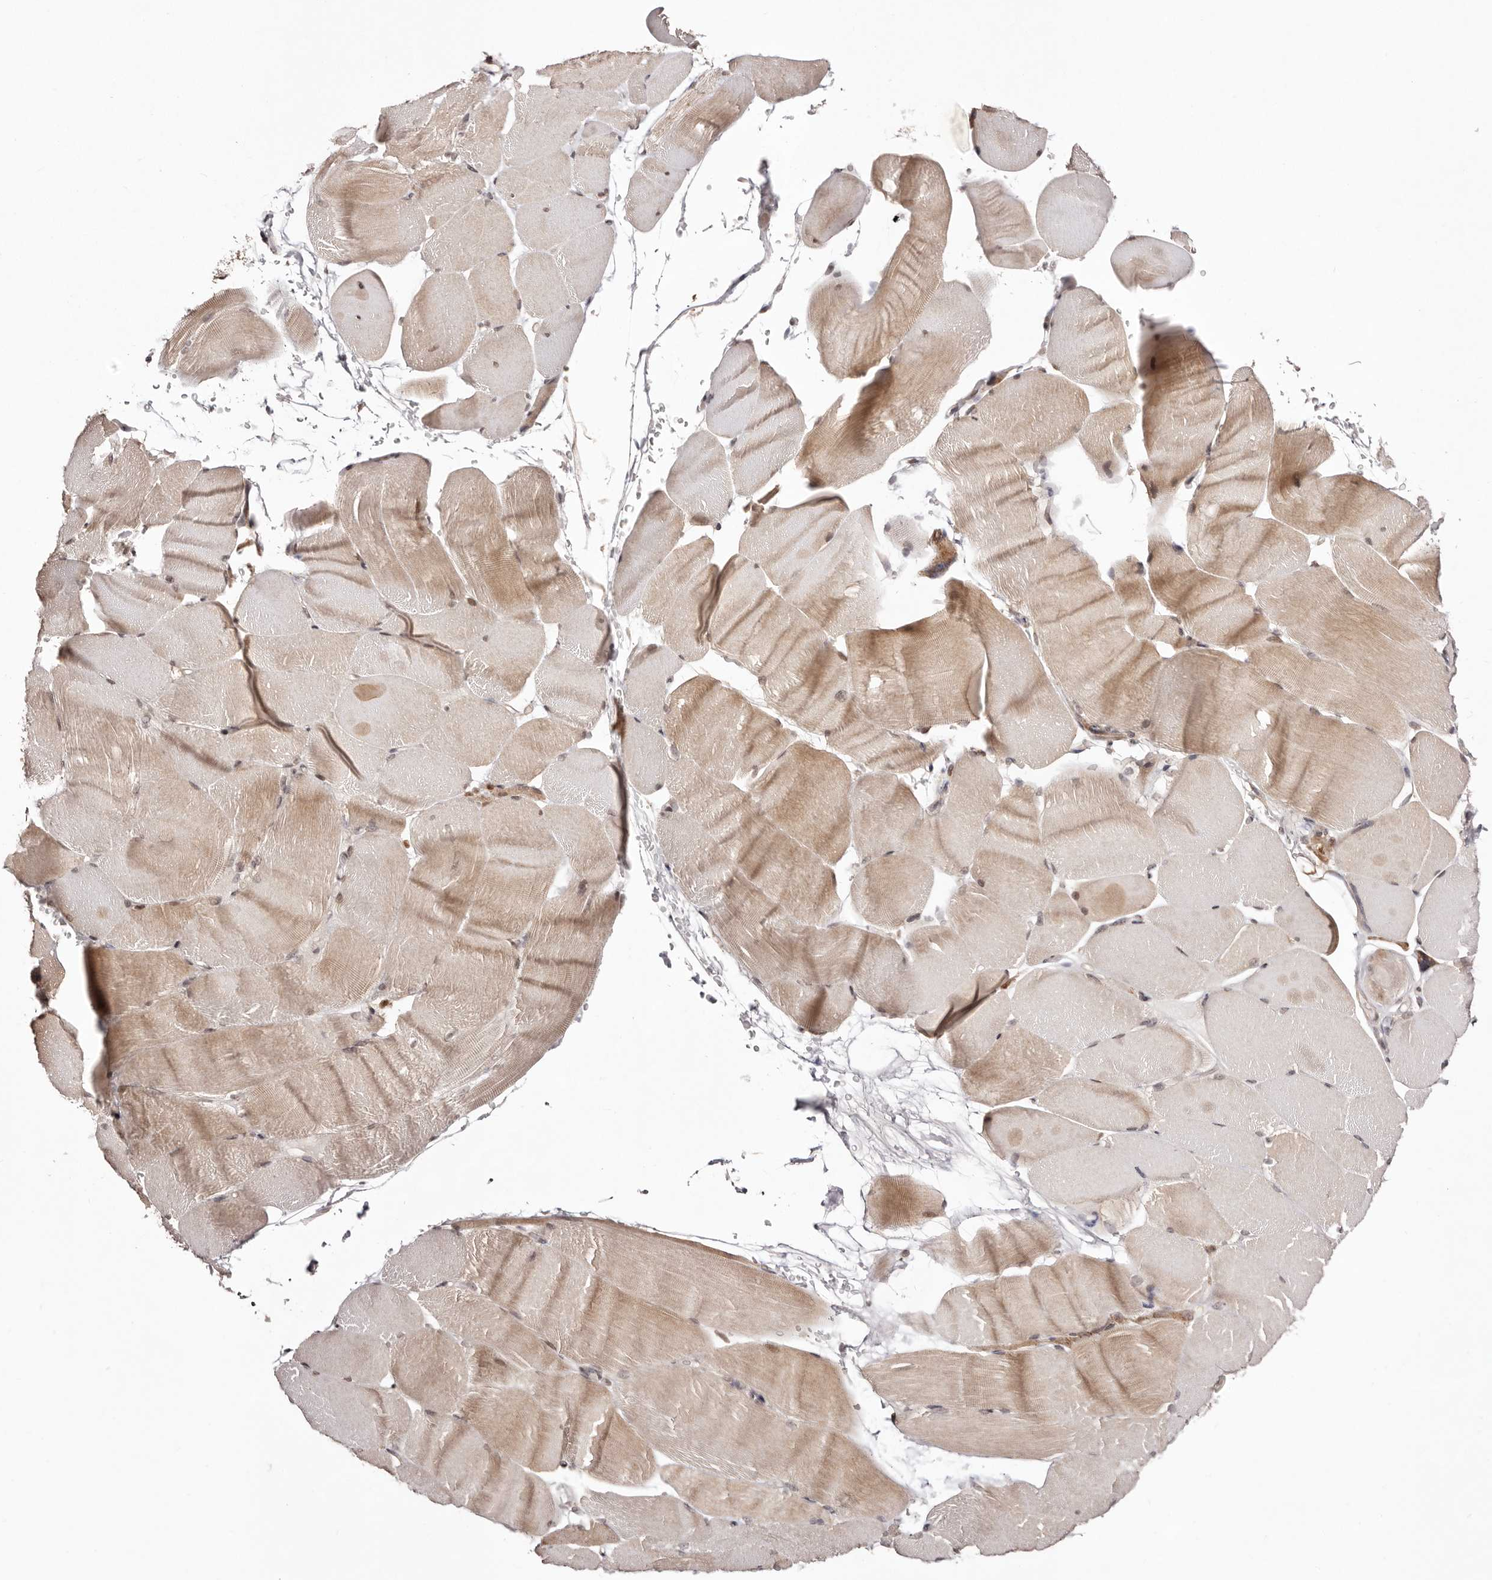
{"staining": {"intensity": "weak", "quantity": "25%-75%", "location": "cytoplasmic/membranous,nuclear"}, "tissue": "skeletal muscle", "cell_type": "Myocytes", "image_type": "normal", "snomed": [{"axis": "morphology", "description": "Normal tissue, NOS"}, {"axis": "topography", "description": "Skeletal muscle"}, {"axis": "topography", "description": "Parathyroid gland"}], "caption": "This histopathology image reveals IHC staining of benign human skeletal muscle, with low weak cytoplasmic/membranous,nuclear expression in approximately 25%-75% of myocytes.", "gene": "EGR3", "patient": {"sex": "female", "age": 37}}